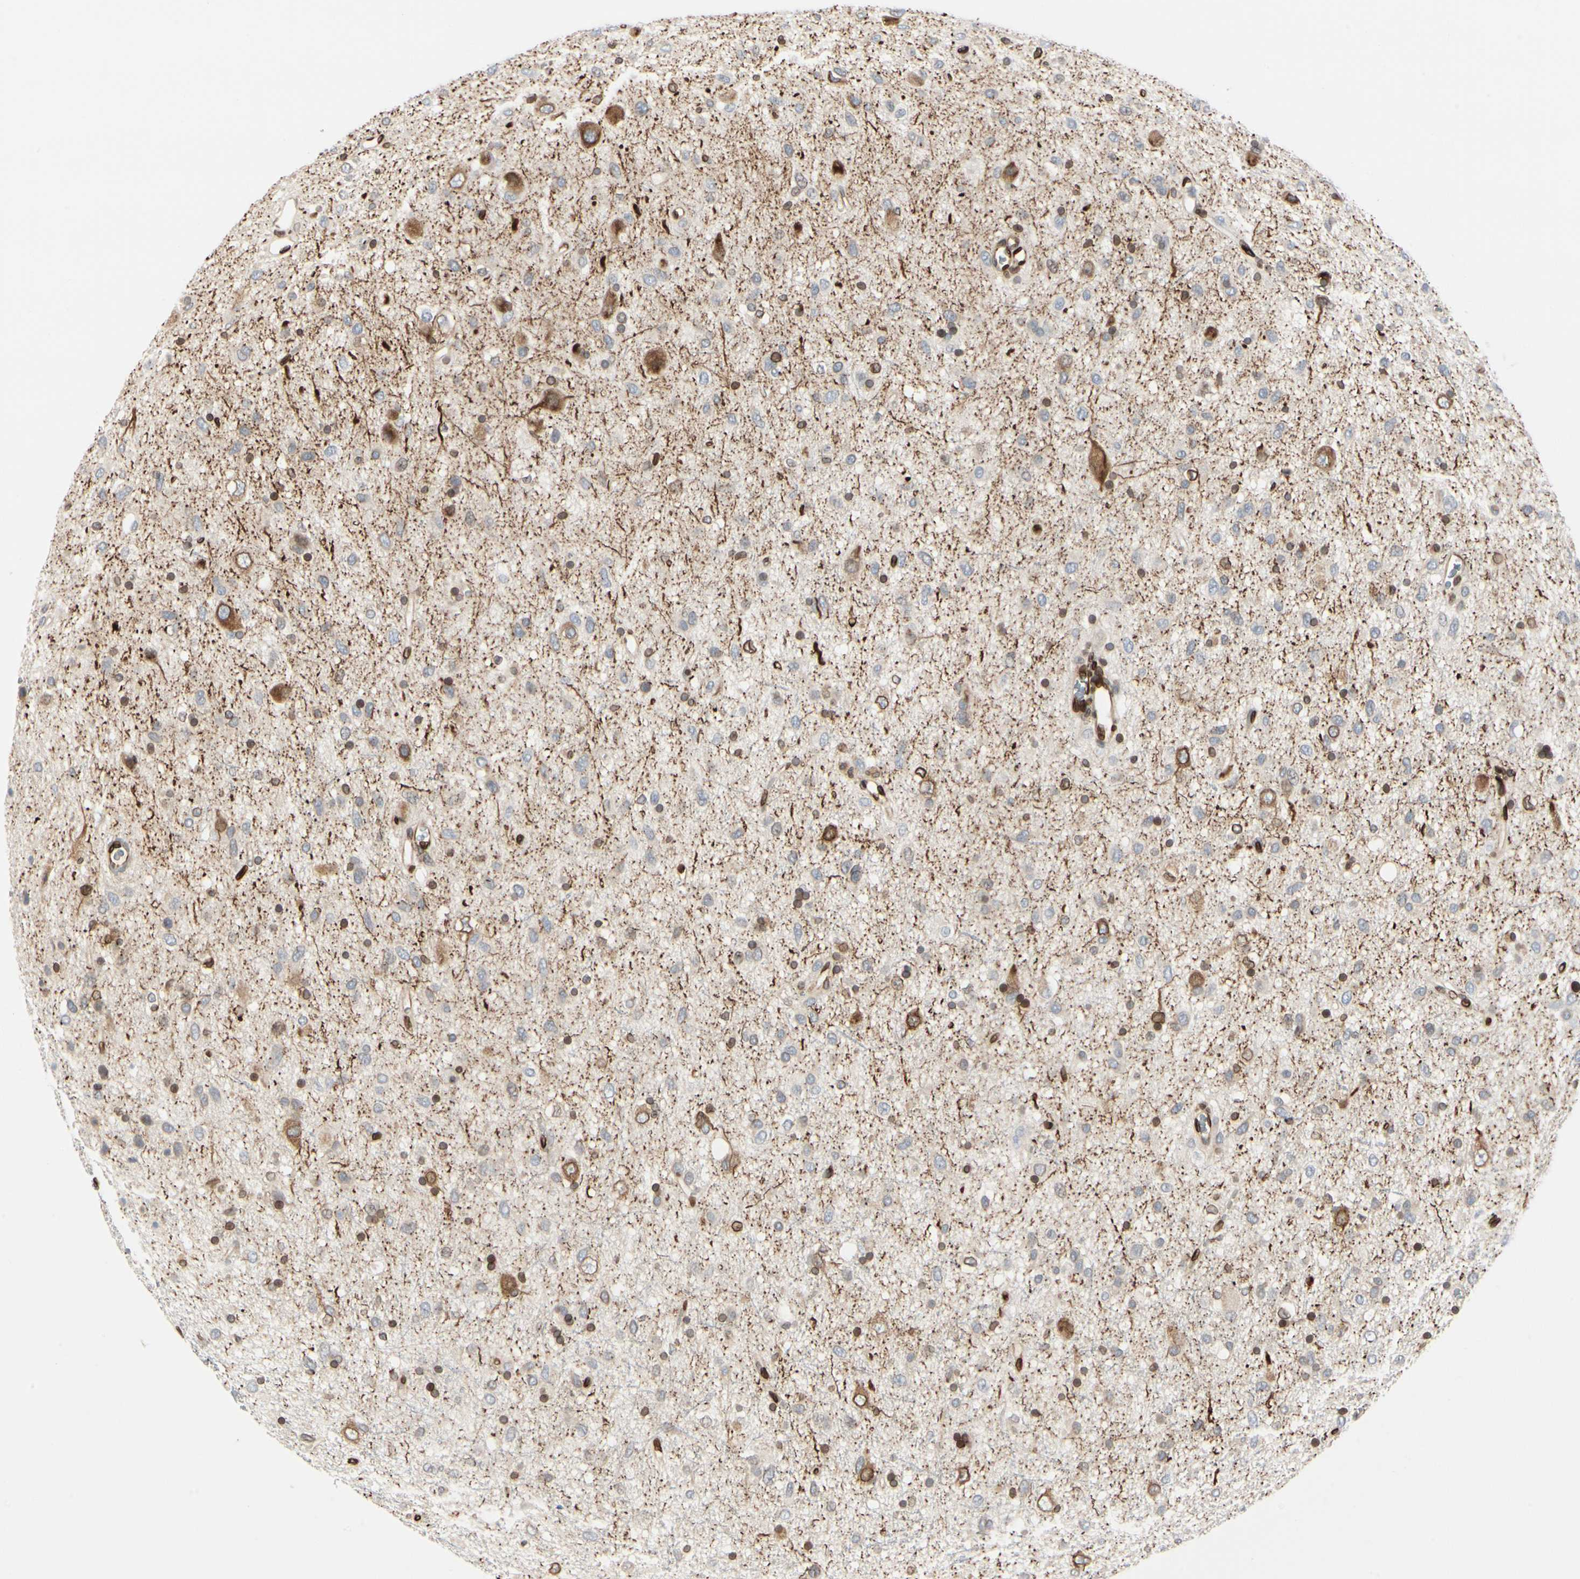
{"staining": {"intensity": "moderate", "quantity": "<25%", "location": "cytoplasmic/membranous,nuclear"}, "tissue": "glioma", "cell_type": "Tumor cells", "image_type": "cancer", "snomed": [{"axis": "morphology", "description": "Glioma, malignant, Low grade"}, {"axis": "topography", "description": "Brain"}], "caption": "Protein staining of glioma tissue exhibits moderate cytoplasmic/membranous and nuclear expression in approximately <25% of tumor cells.", "gene": "TMPO", "patient": {"sex": "male", "age": 77}}